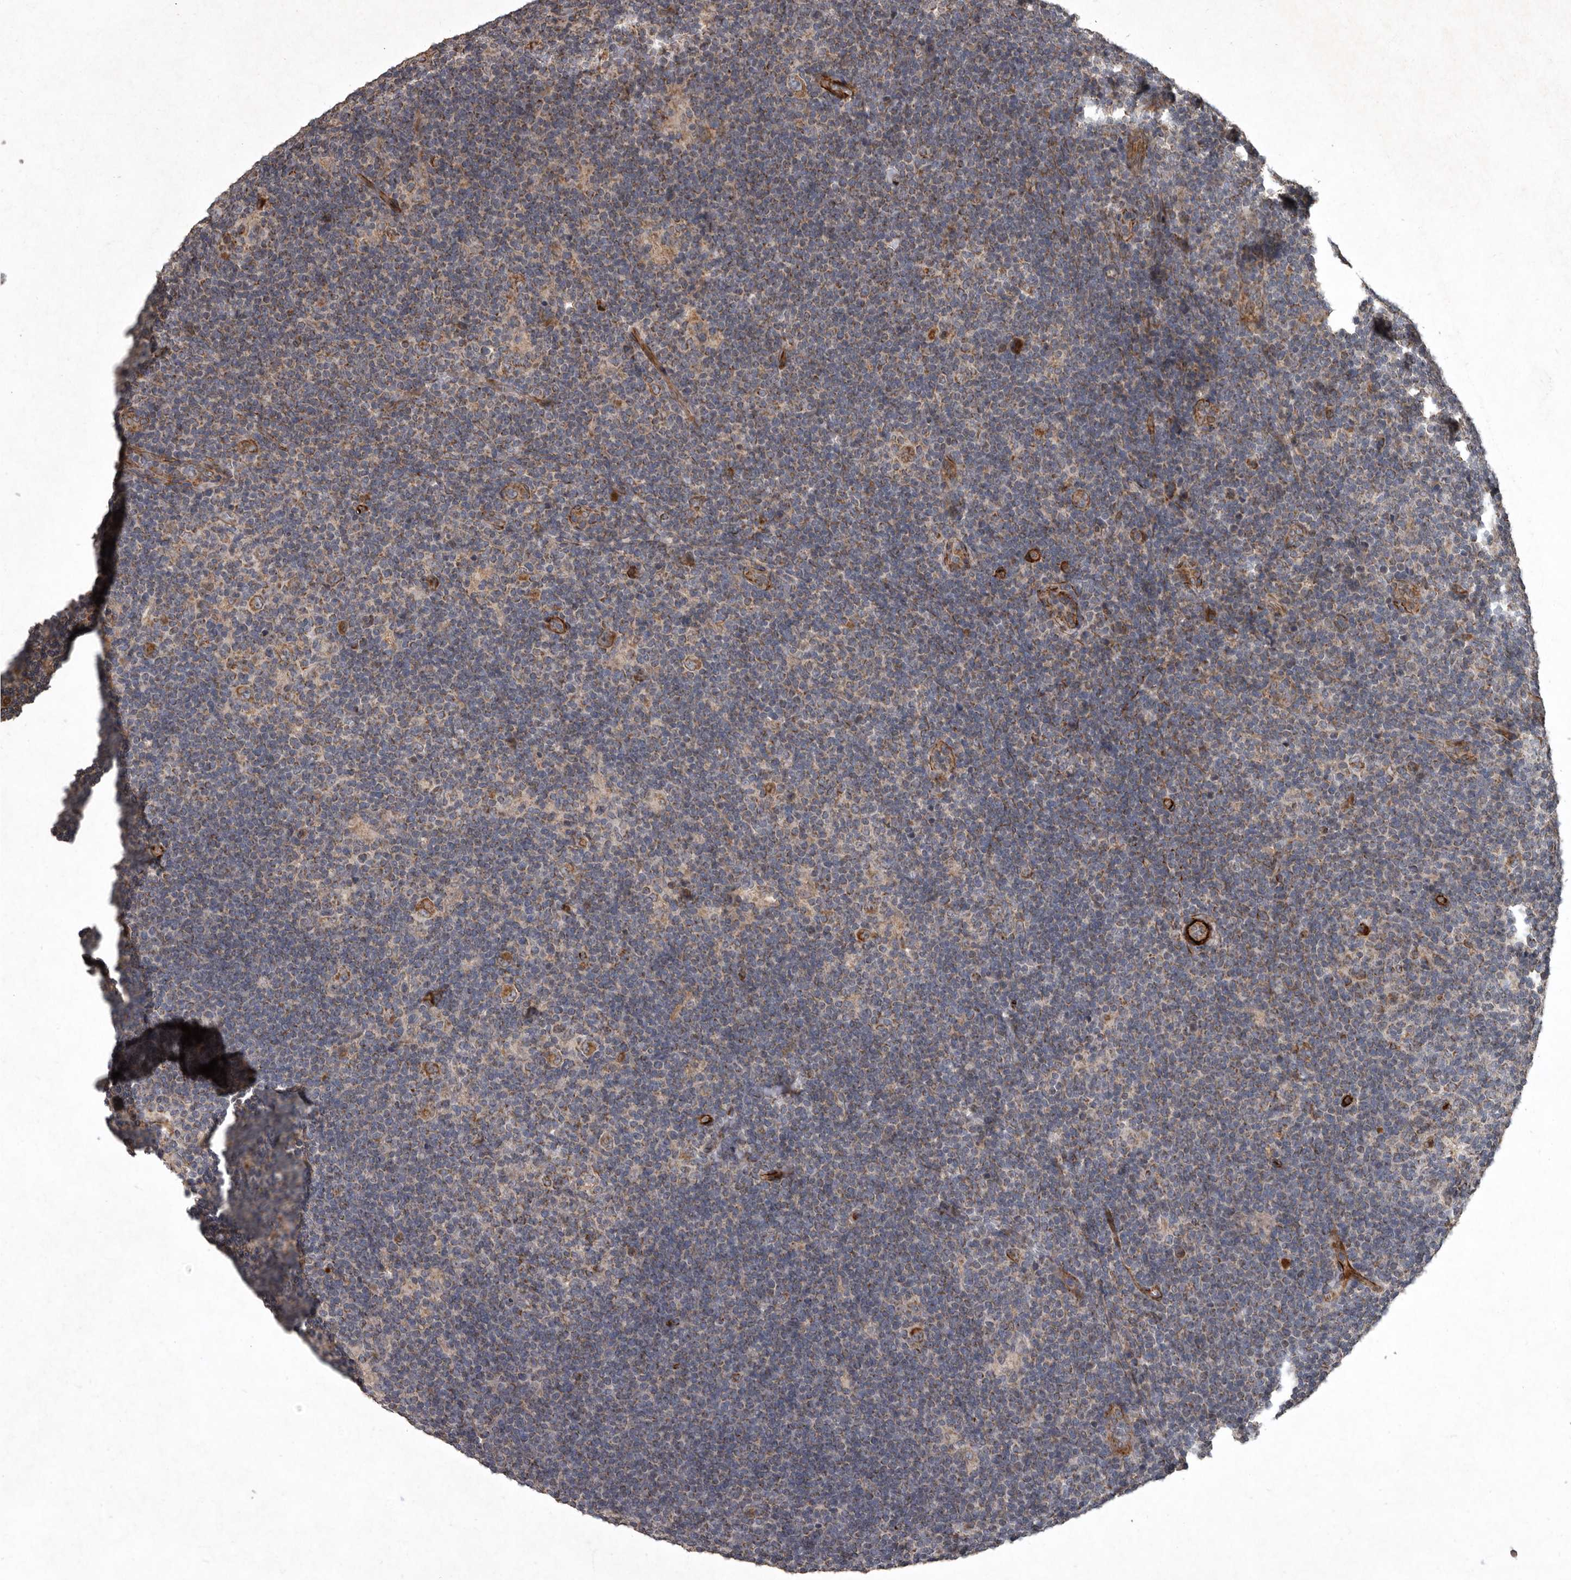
{"staining": {"intensity": "moderate", "quantity": ">75%", "location": "cytoplasmic/membranous"}, "tissue": "lymphoma", "cell_type": "Tumor cells", "image_type": "cancer", "snomed": [{"axis": "morphology", "description": "Hodgkin's disease, NOS"}, {"axis": "topography", "description": "Lymph node"}], "caption": "IHC of lymphoma reveals medium levels of moderate cytoplasmic/membranous staining in about >75% of tumor cells. (DAB = brown stain, brightfield microscopy at high magnification).", "gene": "MRPS15", "patient": {"sex": "female", "age": 57}}